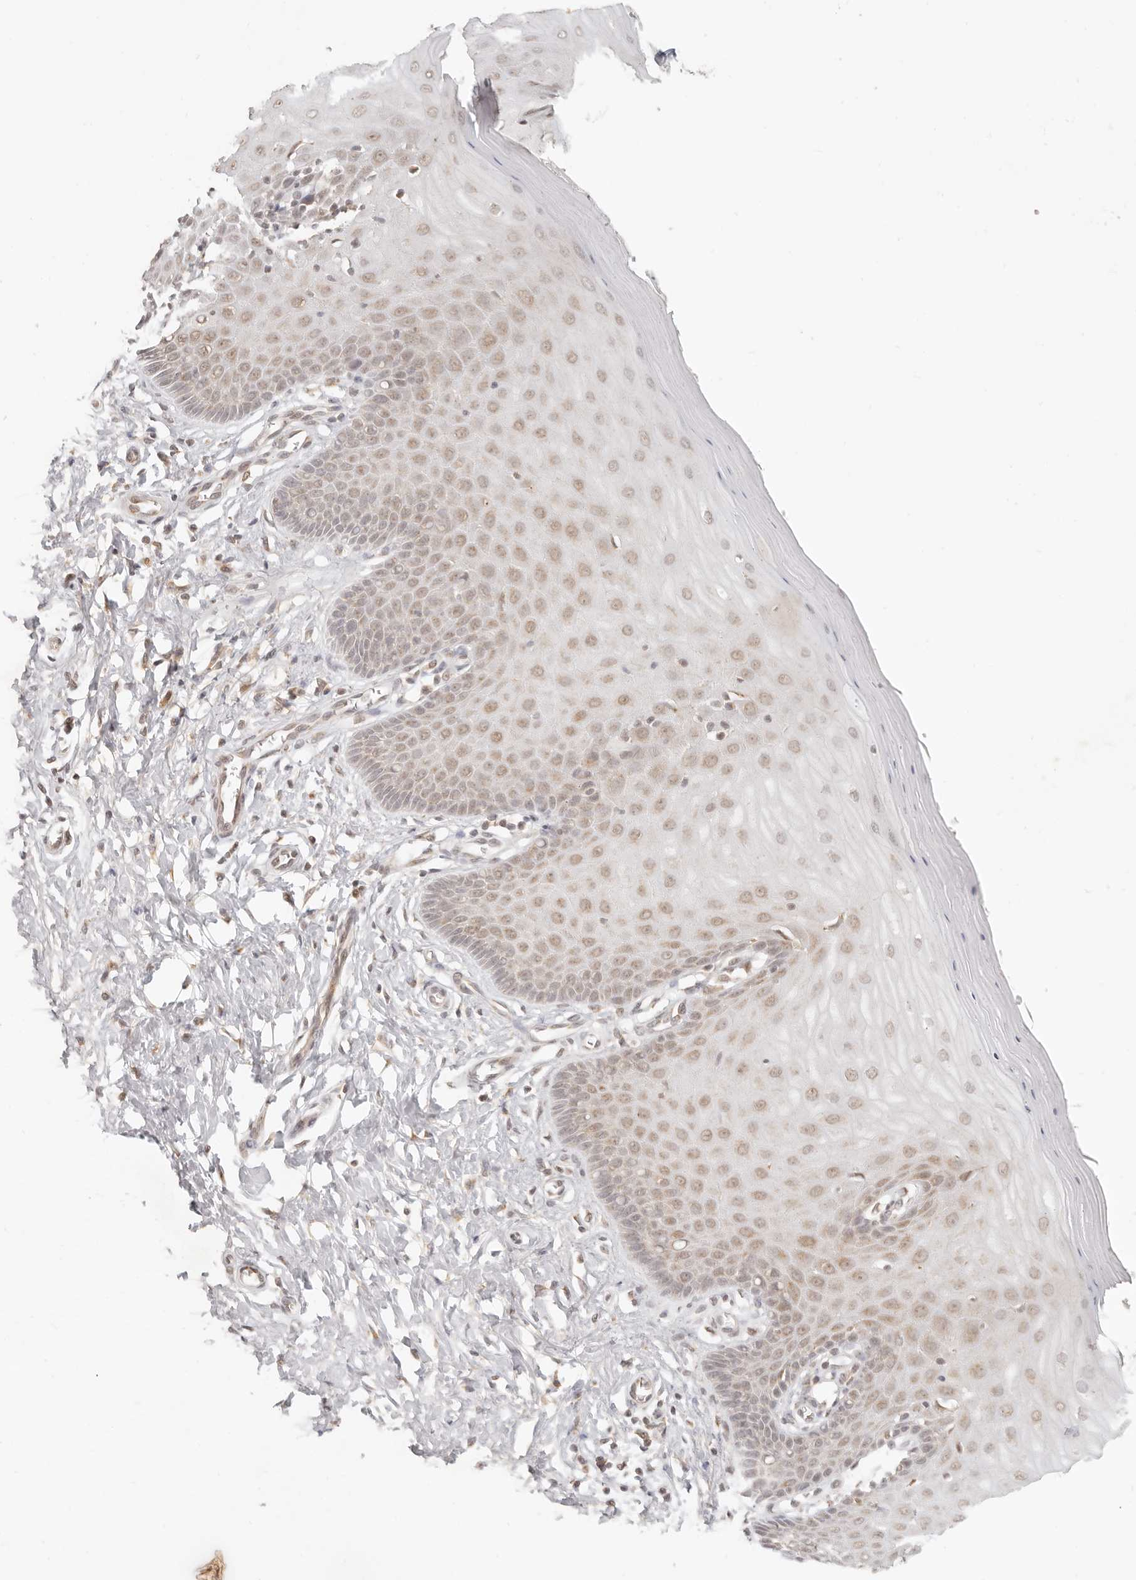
{"staining": {"intensity": "moderate", "quantity": ">75%", "location": "cytoplasmic/membranous,nuclear"}, "tissue": "cervix", "cell_type": "Glandular cells", "image_type": "normal", "snomed": [{"axis": "morphology", "description": "Normal tissue, NOS"}, {"axis": "topography", "description": "Cervix"}], "caption": "Immunohistochemistry (IHC) image of normal cervix stained for a protein (brown), which demonstrates medium levels of moderate cytoplasmic/membranous,nuclear staining in approximately >75% of glandular cells.", "gene": "INTS11", "patient": {"sex": "female", "age": 55}}